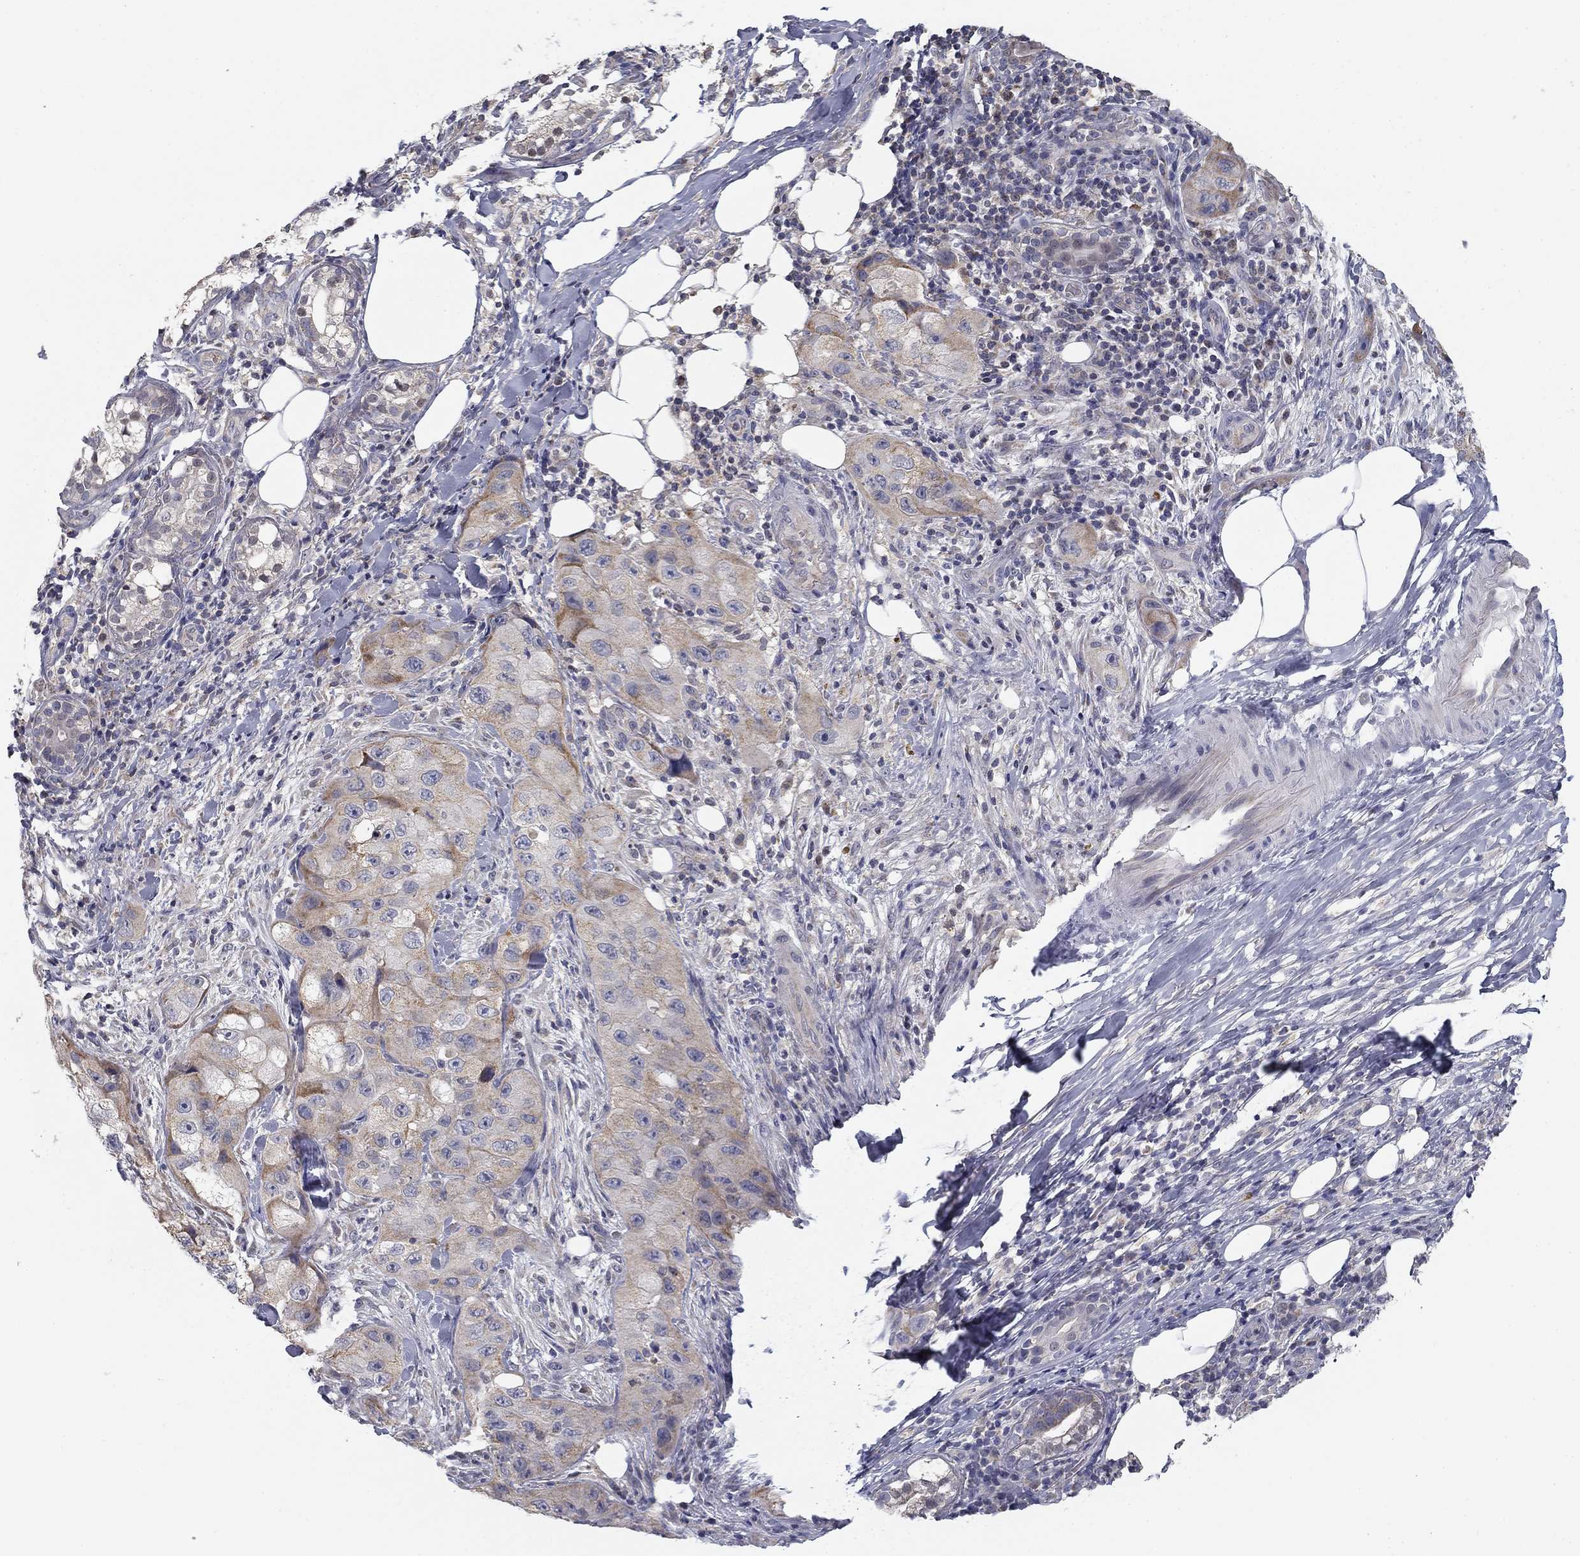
{"staining": {"intensity": "moderate", "quantity": "<25%", "location": "cytoplasmic/membranous"}, "tissue": "skin cancer", "cell_type": "Tumor cells", "image_type": "cancer", "snomed": [{"axis": "morphology", "description": "Squamous cell carcinoma, NOS"}, {"axis": "topography", "description": "Skin"}, {"axis": "topography", "description": "Subcutis"}], "caption": "This is a histology image of immunohistochemistry staining of skin cancer (squamous cell carcinoma), which shows moderate expression in the cytoplasmic/membranous of tumor cells.", "gene": "SLC2A9", "patient": {"sex": "male", "age": 73}}